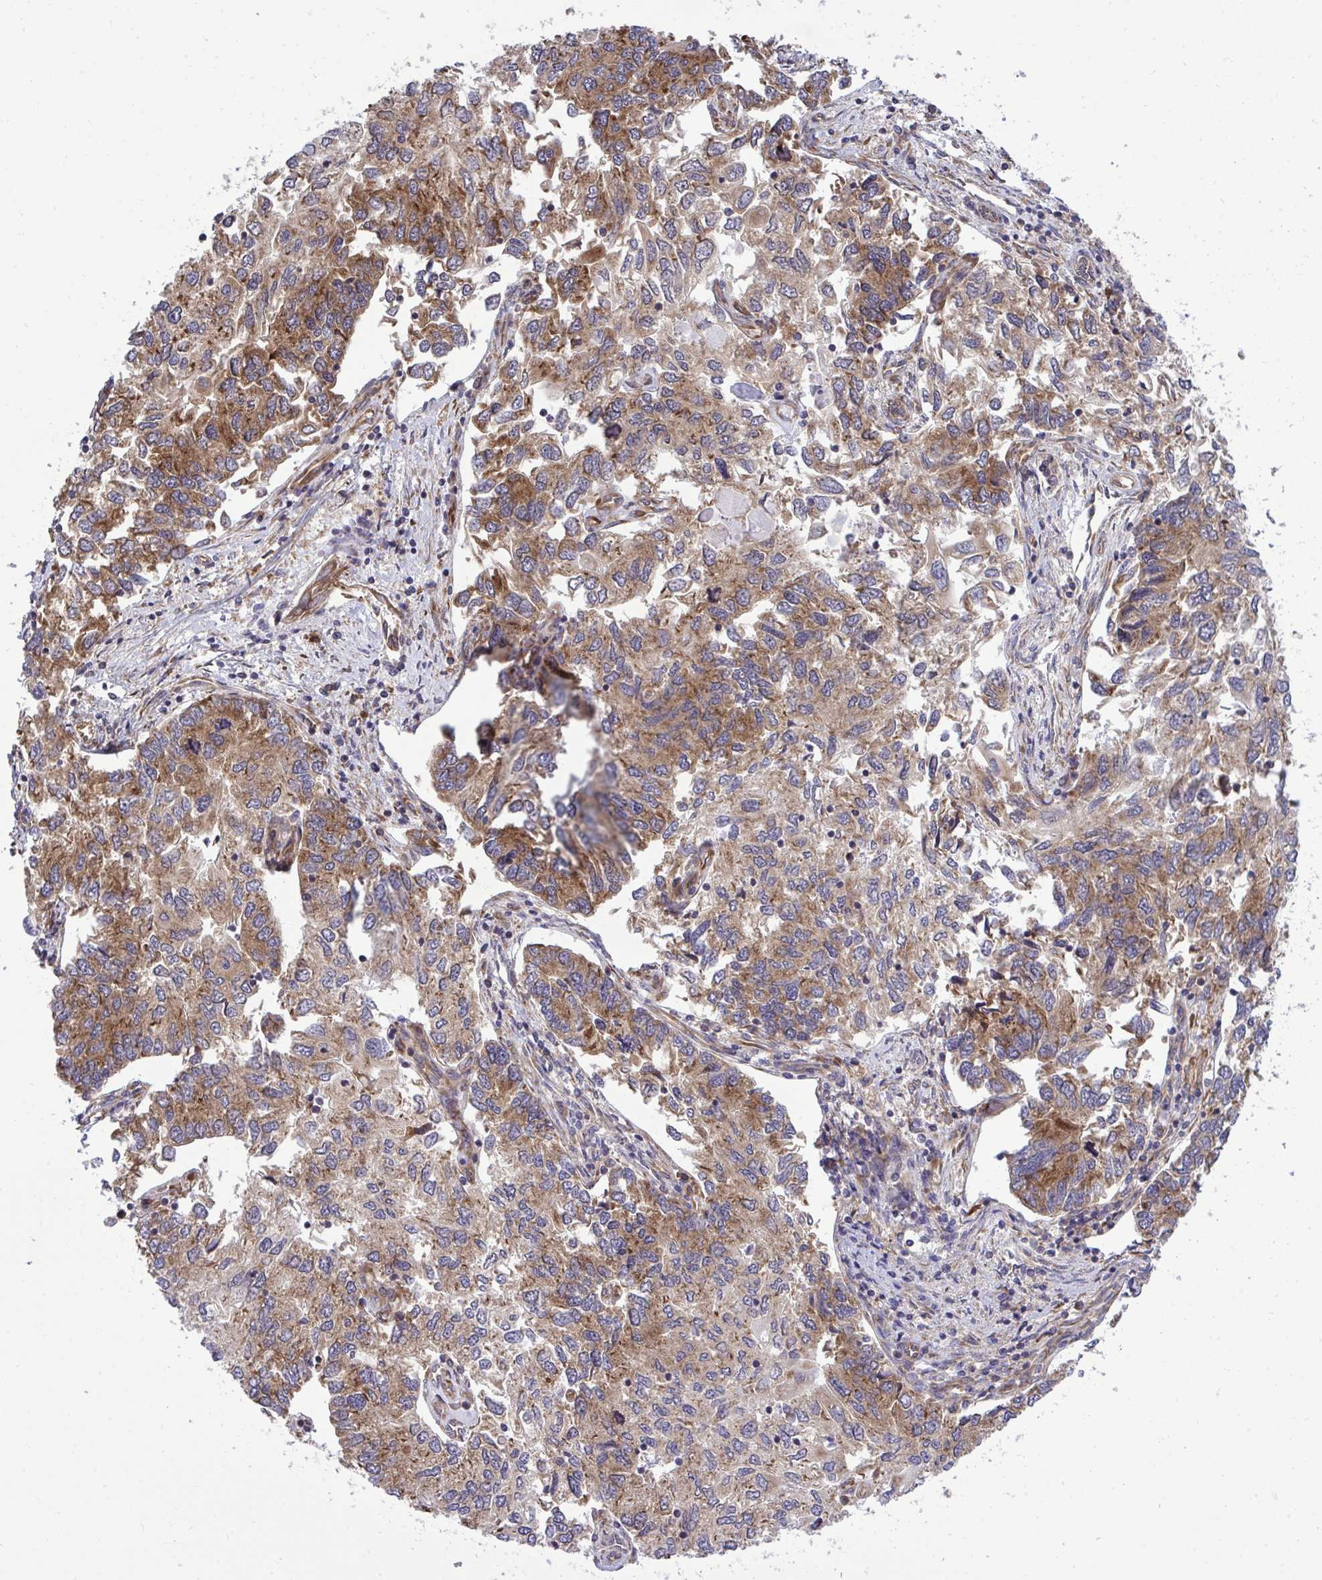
{"staining": {"intensity": "moderate", "quantity": "25%-75%", "location": "cytoplasmic/membranous"}, "tissue": "endometrial cancer", "cell_type": "Tumor cells", "image_type": "cancer", "snomed": [{"axis": "morphology", "description": "Carcinoma, NOS"}, {"axis": "topography", "description": "Uterus"}], "caption": "DAB (3,3'-diaminobenzidine) immunohistochemical staining of endometrial carcinoma exhibits moderate cytoplasmic/membranous protein expression in approximately 25%-75% of tumor cells.", "gene": "RPS15", "patient": {"sex": "female", "age": 76}}